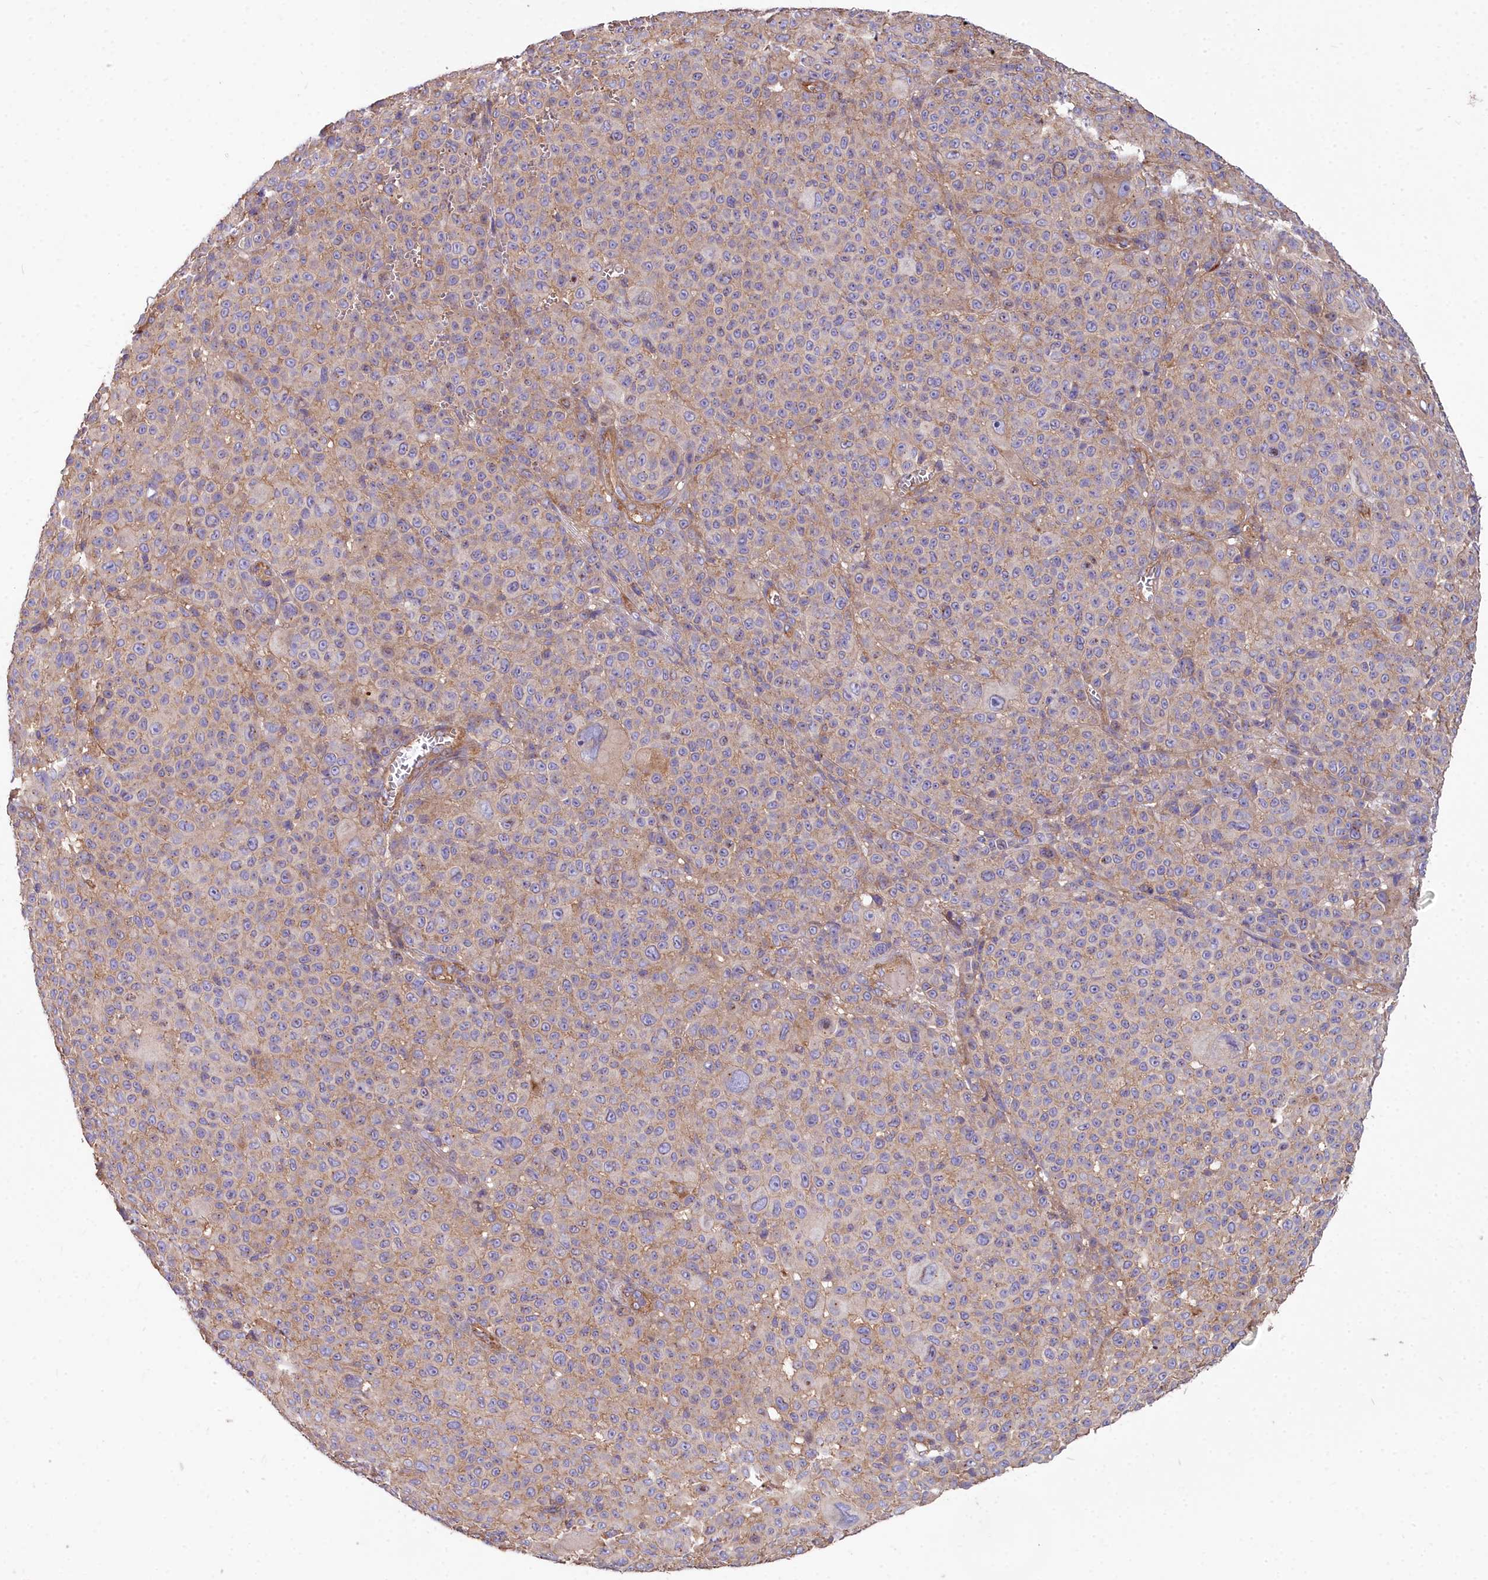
{"staining": {"intensity": "weak", "quantity": "<25%", "location": "cytoplasmic/membranous"}, "tissue": "melanoma", "cell_type": "Tumor cells", "image_type": "cancer", "snomed": [{"axis": "morphology", "description": "Malignant melanoma, NOS"}, {"axis": "topography", "description": "Skin"}], "caption": "This is a image of immunohistochemistry staining of malignant melanoma, which shows no positivity in tumor cells.", "gene": "DCTN3", "patient": {"sex": "female", "age": 94}}